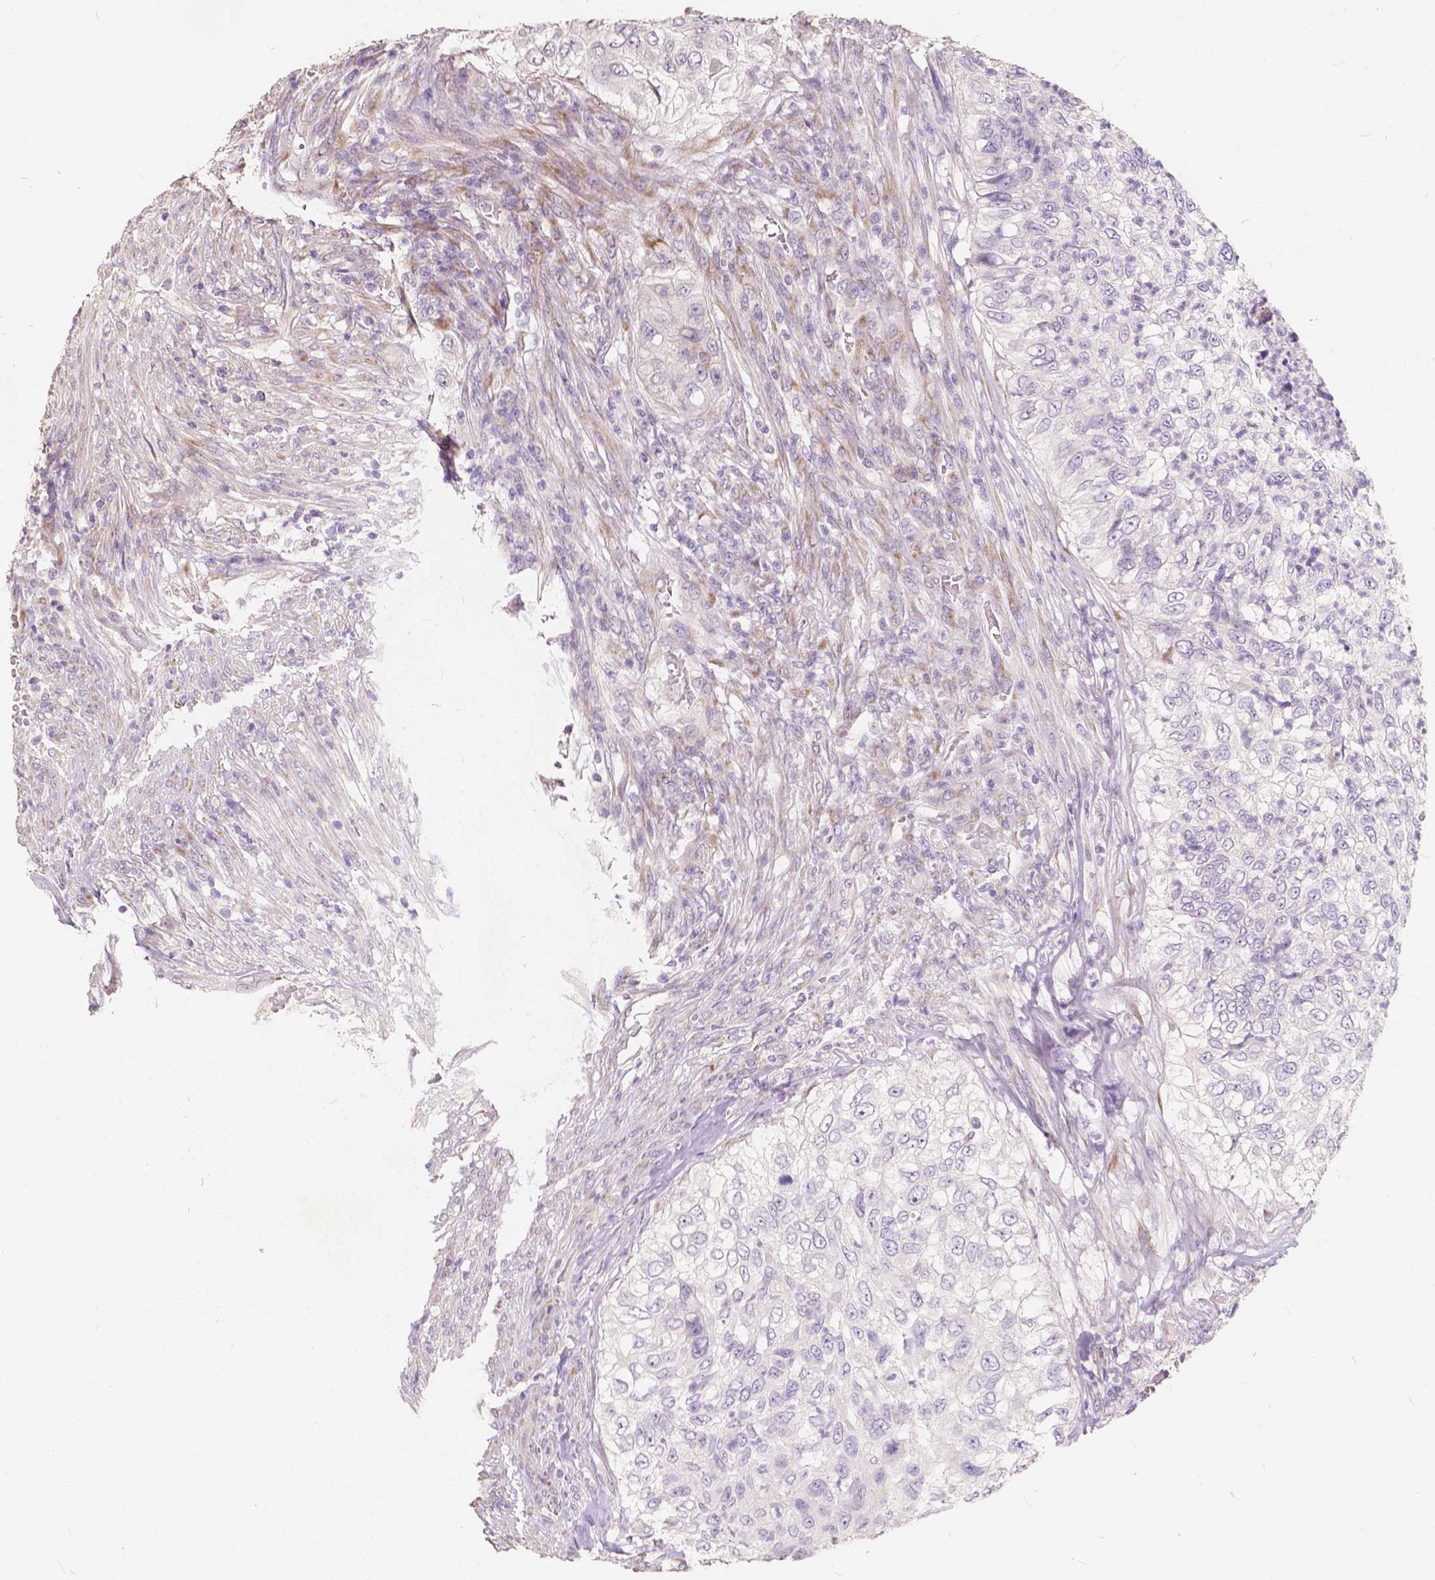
{"staining": {"intensity": "negative", "quantity": "none", "location": "none"}, "tissue": "urothelial cancer", "cell_type": "Tumor cells", "image_type": "cancer", "snomed": [{"axis": "morphology", "description": "Urothelial carcinoma, High grade"}, {"axis": "topography", "description": "Urinary bladder"}], "caption": "An image of urothelial carcinoma (high-grade) stained for a protein shows no brown staining in tumor cells.", "gene": "SLC7A8", "patient": {"sex": "female", "age": 60}}